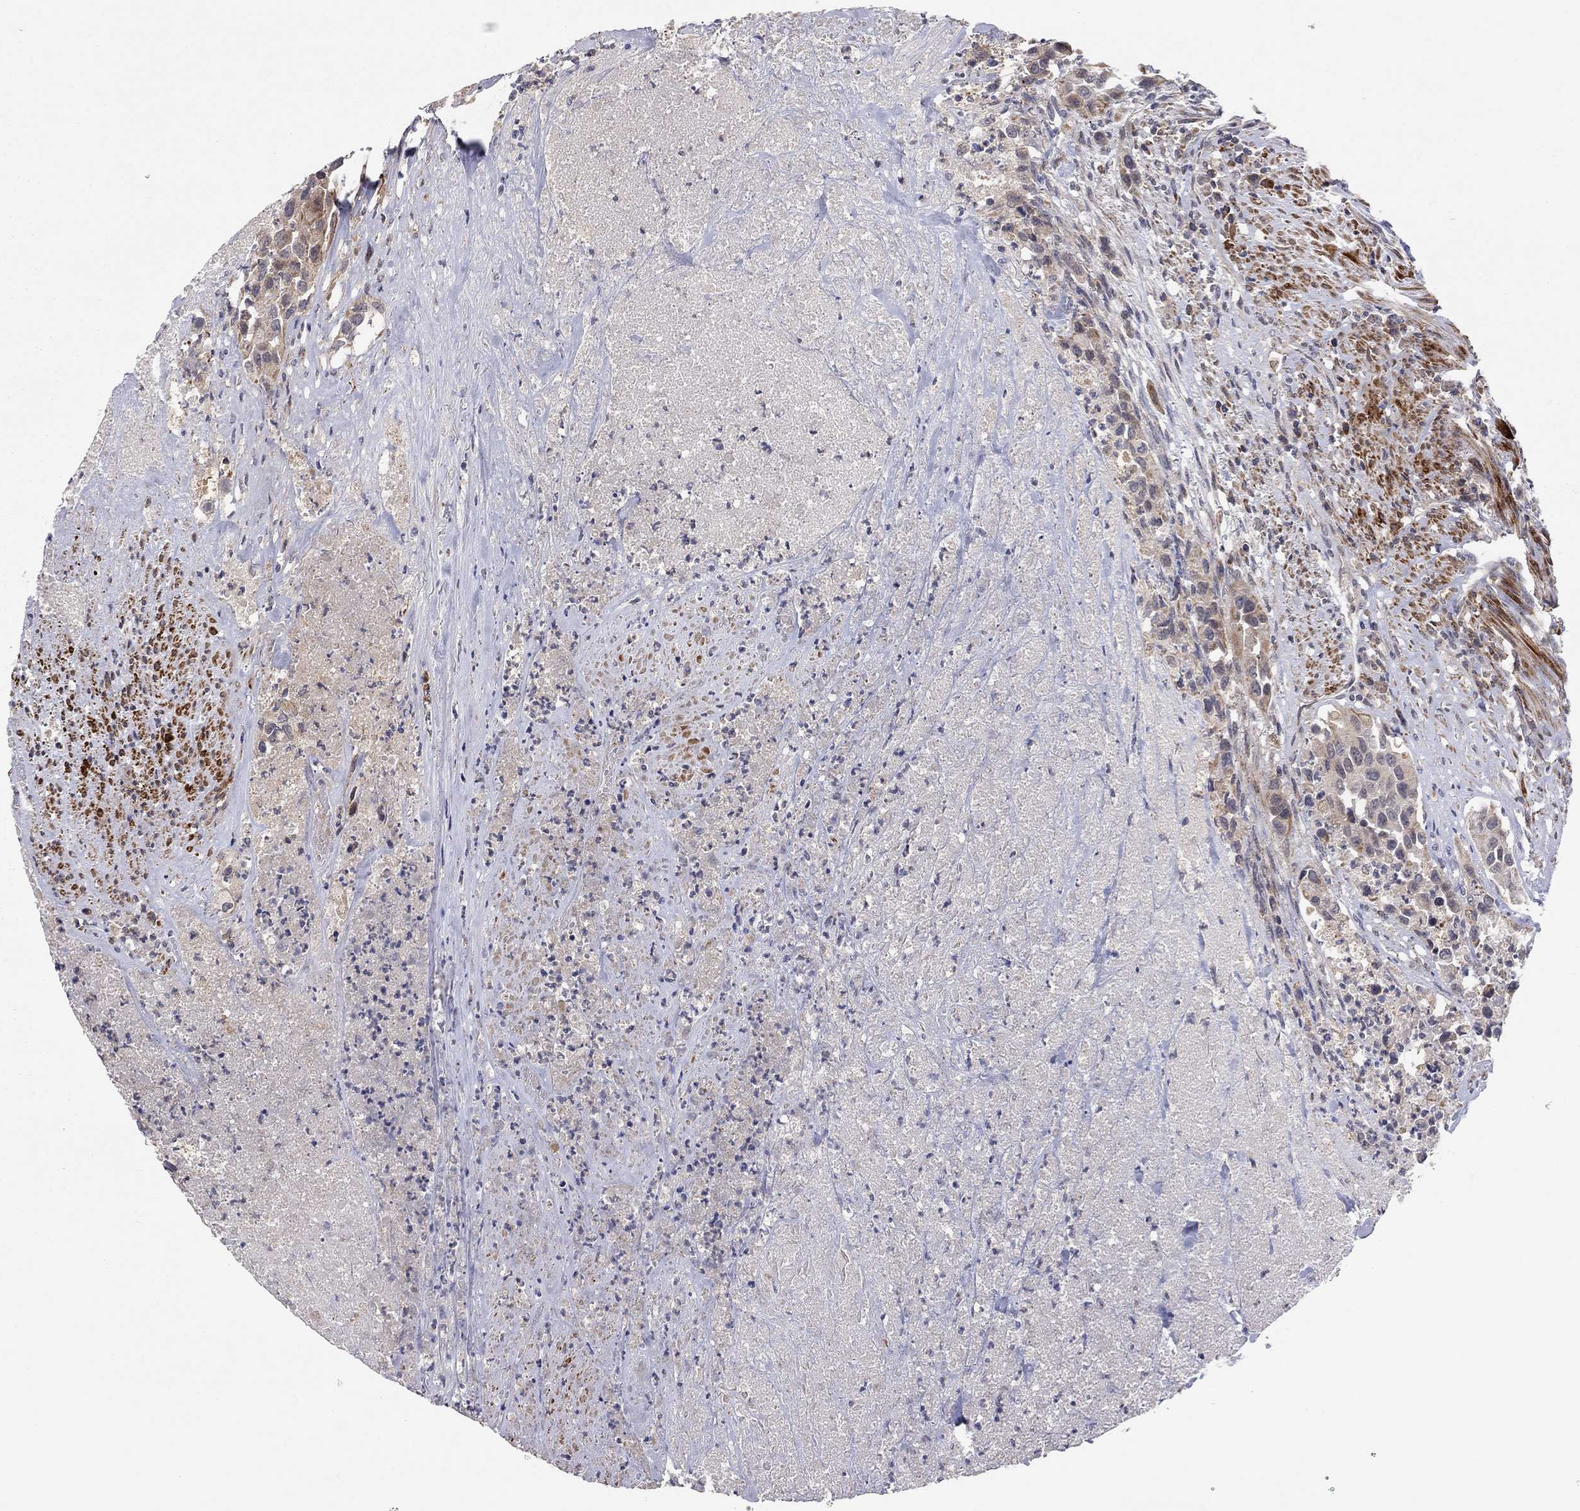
{"staining": {"intensity": "strong", "quantity": "<25%", "location": "cytoplasmic/membranous"}, "tissue": "urothelial cancer", "cell_type": "Tumor cells", "image_type": "cancer", "snomed": [{"axis": "morphology", "description": "Urothelial carcinoma, High grade"}, {"axis": "topography", "description": "Urinary bladder"}], "caption": "Urothelial carcinoma (high-grade) stained for a protein (brown) demonstrates strong cytoplasmic/membranous positive expression in approximately <25% of tumor cells.", "gene": "IDS", "patient": {"sex": "female", "age": 73}}